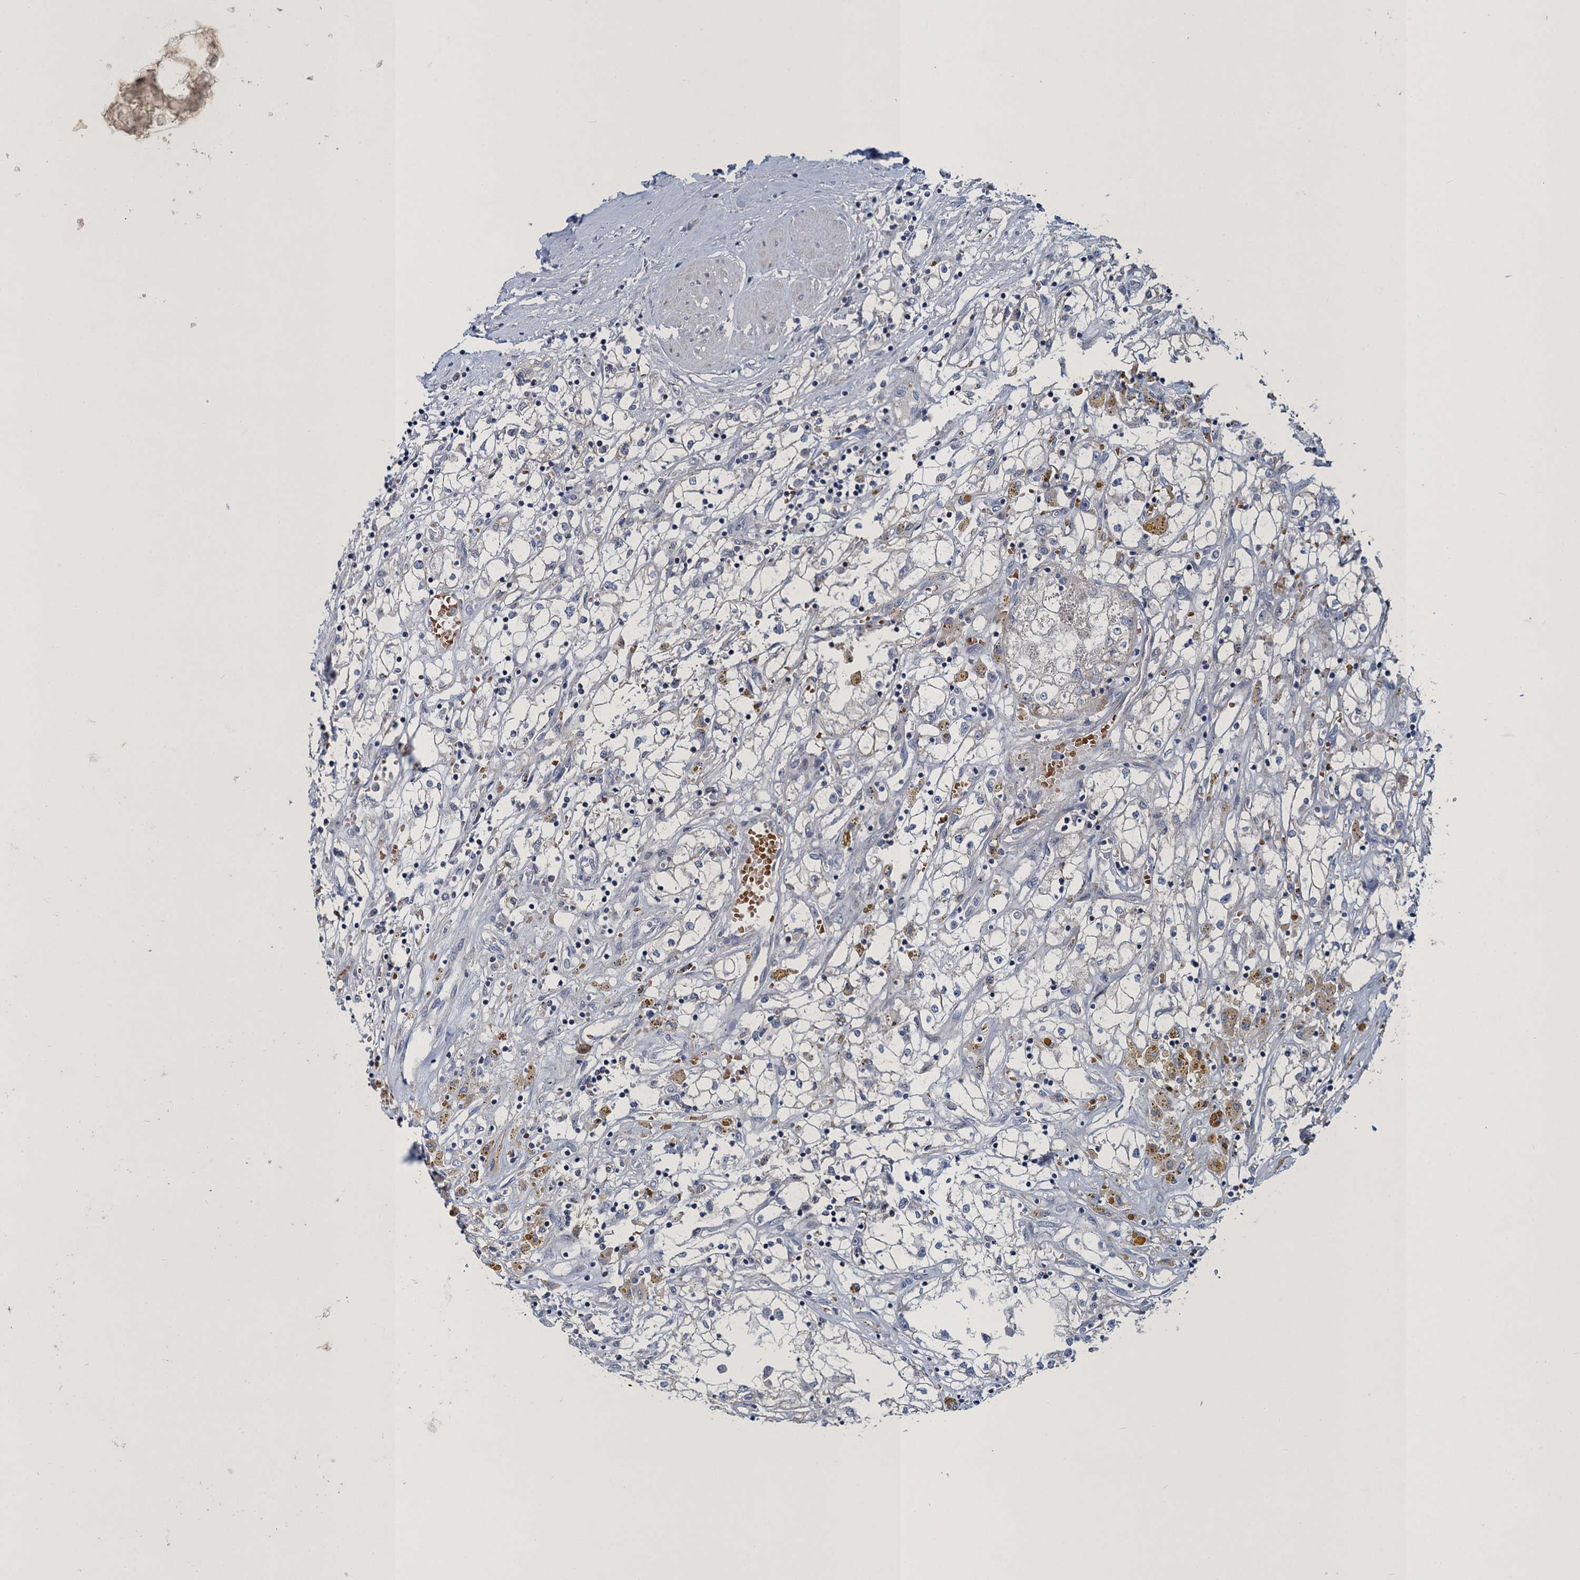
{"staining": {"intensity": "negative", "quantity": "none", "location": "none"}, "tissue": "renal cancer", "cell_type": "Tumor cells", "image_type": "cancer", "snomed": [{"axis": "morphology", "description": "Adenocarcinoma, NOS"}, {"axis": "topography", "description": "Kidney"}], "caption": "IHC photomicrograph of human renal adenocarcinoma stained for a protein (brown), which reveals no positivity in tumor cells.", "gene": "ATOSA", "patient": {"sex": "male", "age": 56}}